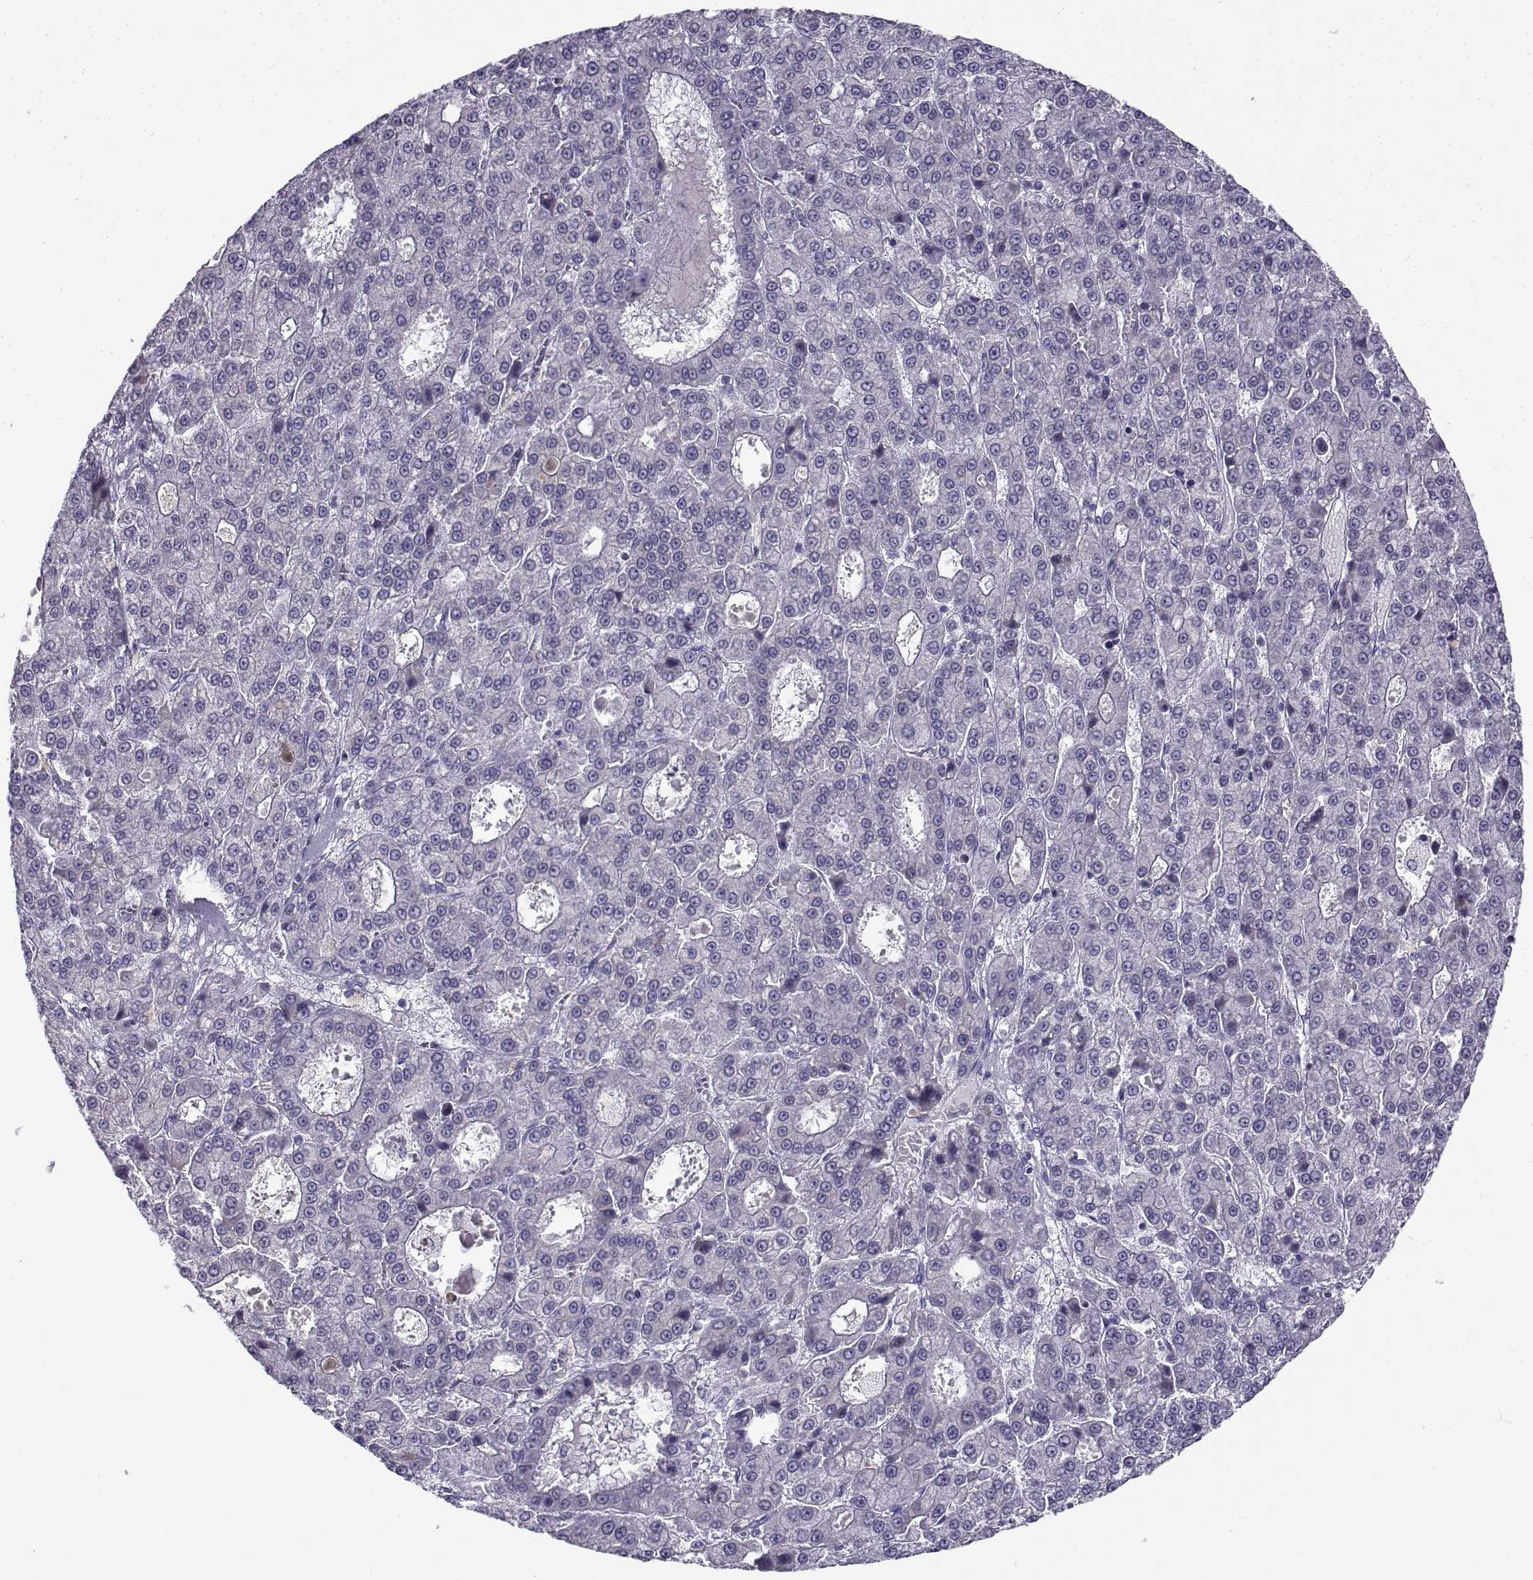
{"staining": {"intensity": "negative", "quantity": "none", "location": "none"}, "tissue": "liver cancer", "cell_type": "Tumor cells", "image_type": "cancer", "snomed": [{"axis": "morphology", "description": "Carcinoma, Hepatocellular, NOS"}, {"axis": "topography", "description": "Liver"}], "caption": "This micrograph is of liver cancer stained with immunohistochemistry to label a protein in brown with the nuclei are counter-stained blue. There is no positivity in tumor cells. The staining was performed using DAB to visualize the protein expression in brown, while the nuclei were stained in blue with hematoxylin (Magnification: 20x).", "gene": "FAM166A", "patient": {"sex": "male", "age": 70}}